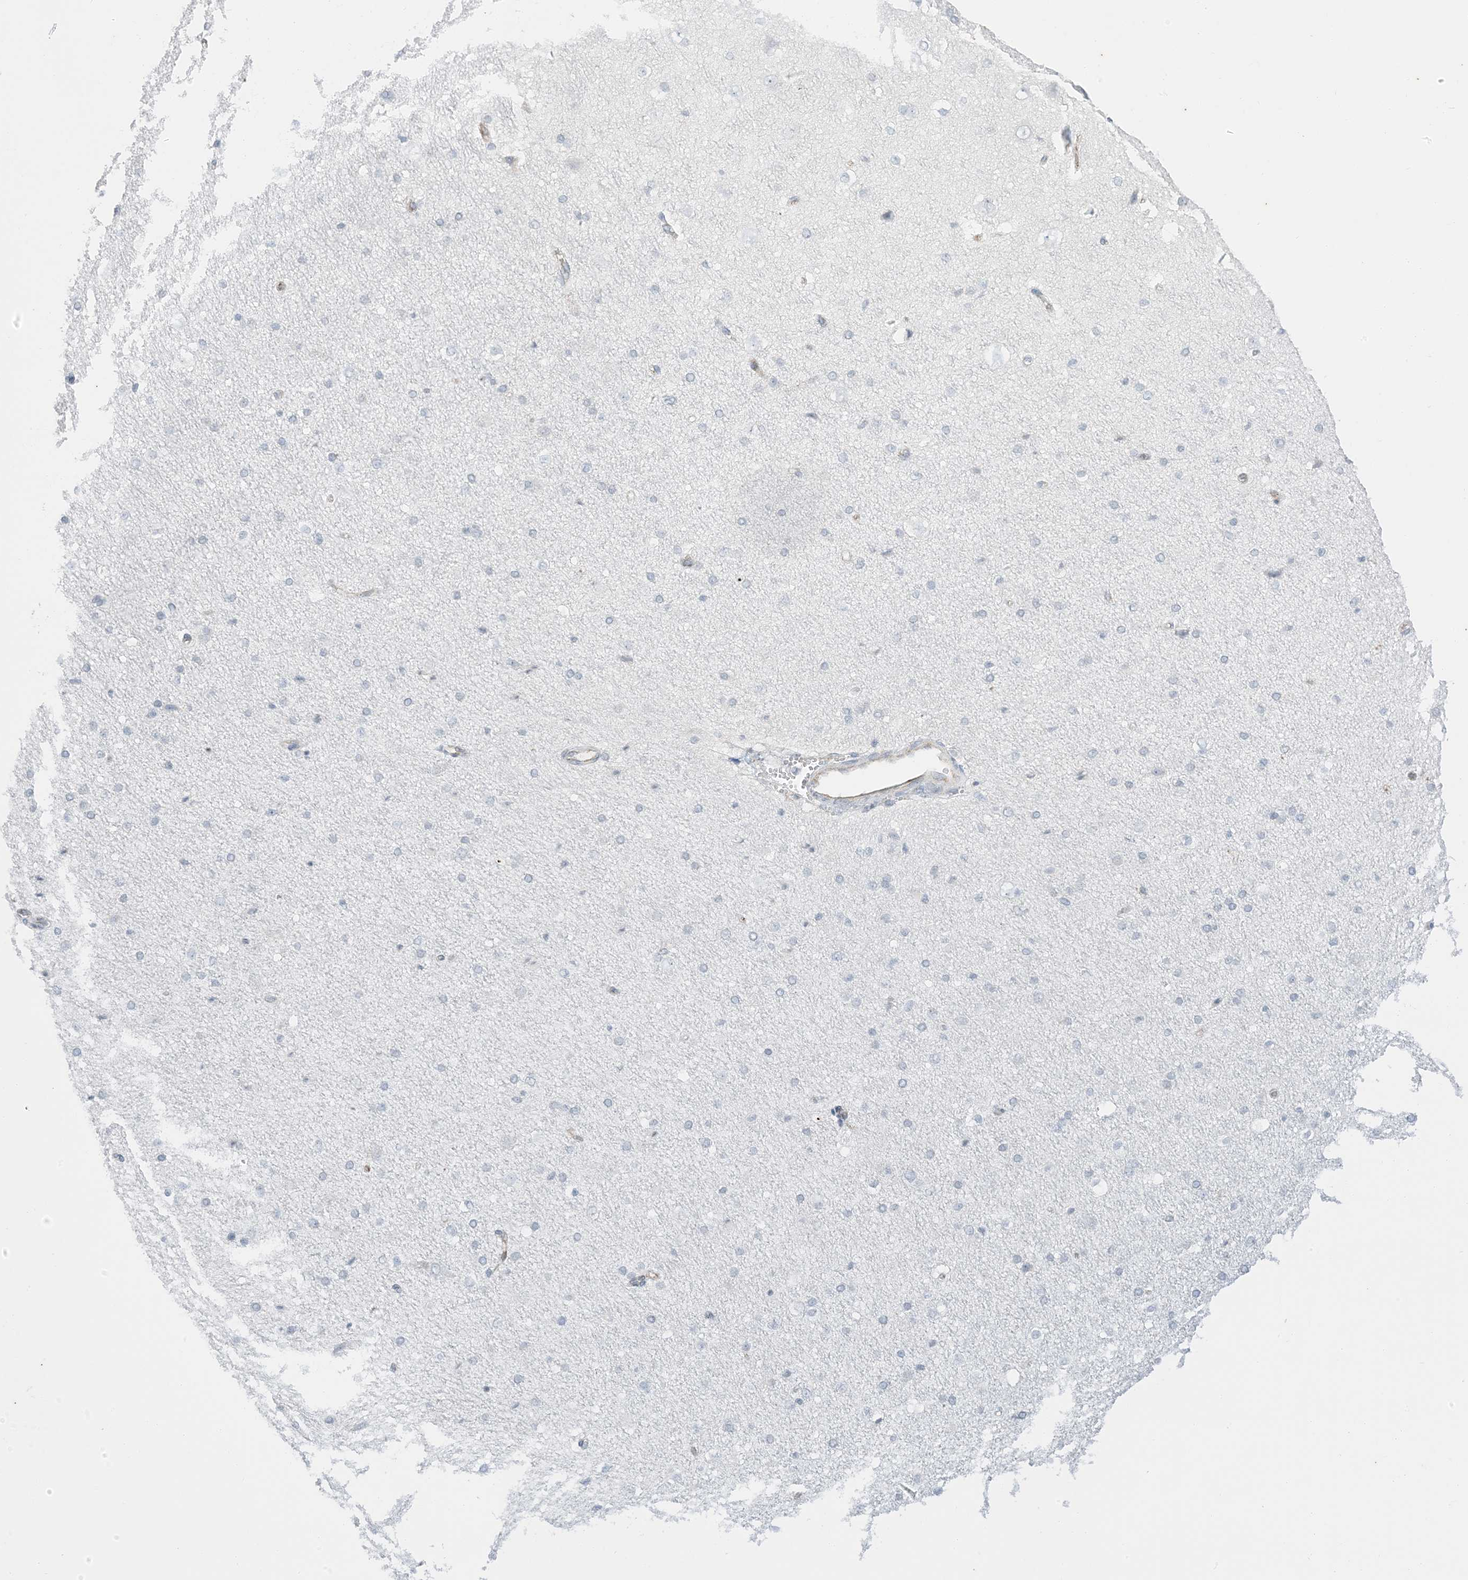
{"staining": {"intensity": "weak", "quantity": "25%-75%", "location": "cytoplasmic/membranous"}, "tissue": "cerebral cortex", "cell_type": "Endothelial cells", "image_type": "normal", "snomed": [{"axis": "morphology", "description": "Normal tissue, NOS"}, {"axis": "morphology", "description": "Developmental malformation"}, {"axis": "topography", "description": "Cerebral cortex"}], "caption": "A low amount of weak cytoplasmic/membranous positivity is appreciated in about 25%-75% of endothelial cells in benign cerebral cortex.", "gene": "RAC1", "patient": {"sex": "female", "age": 30}}